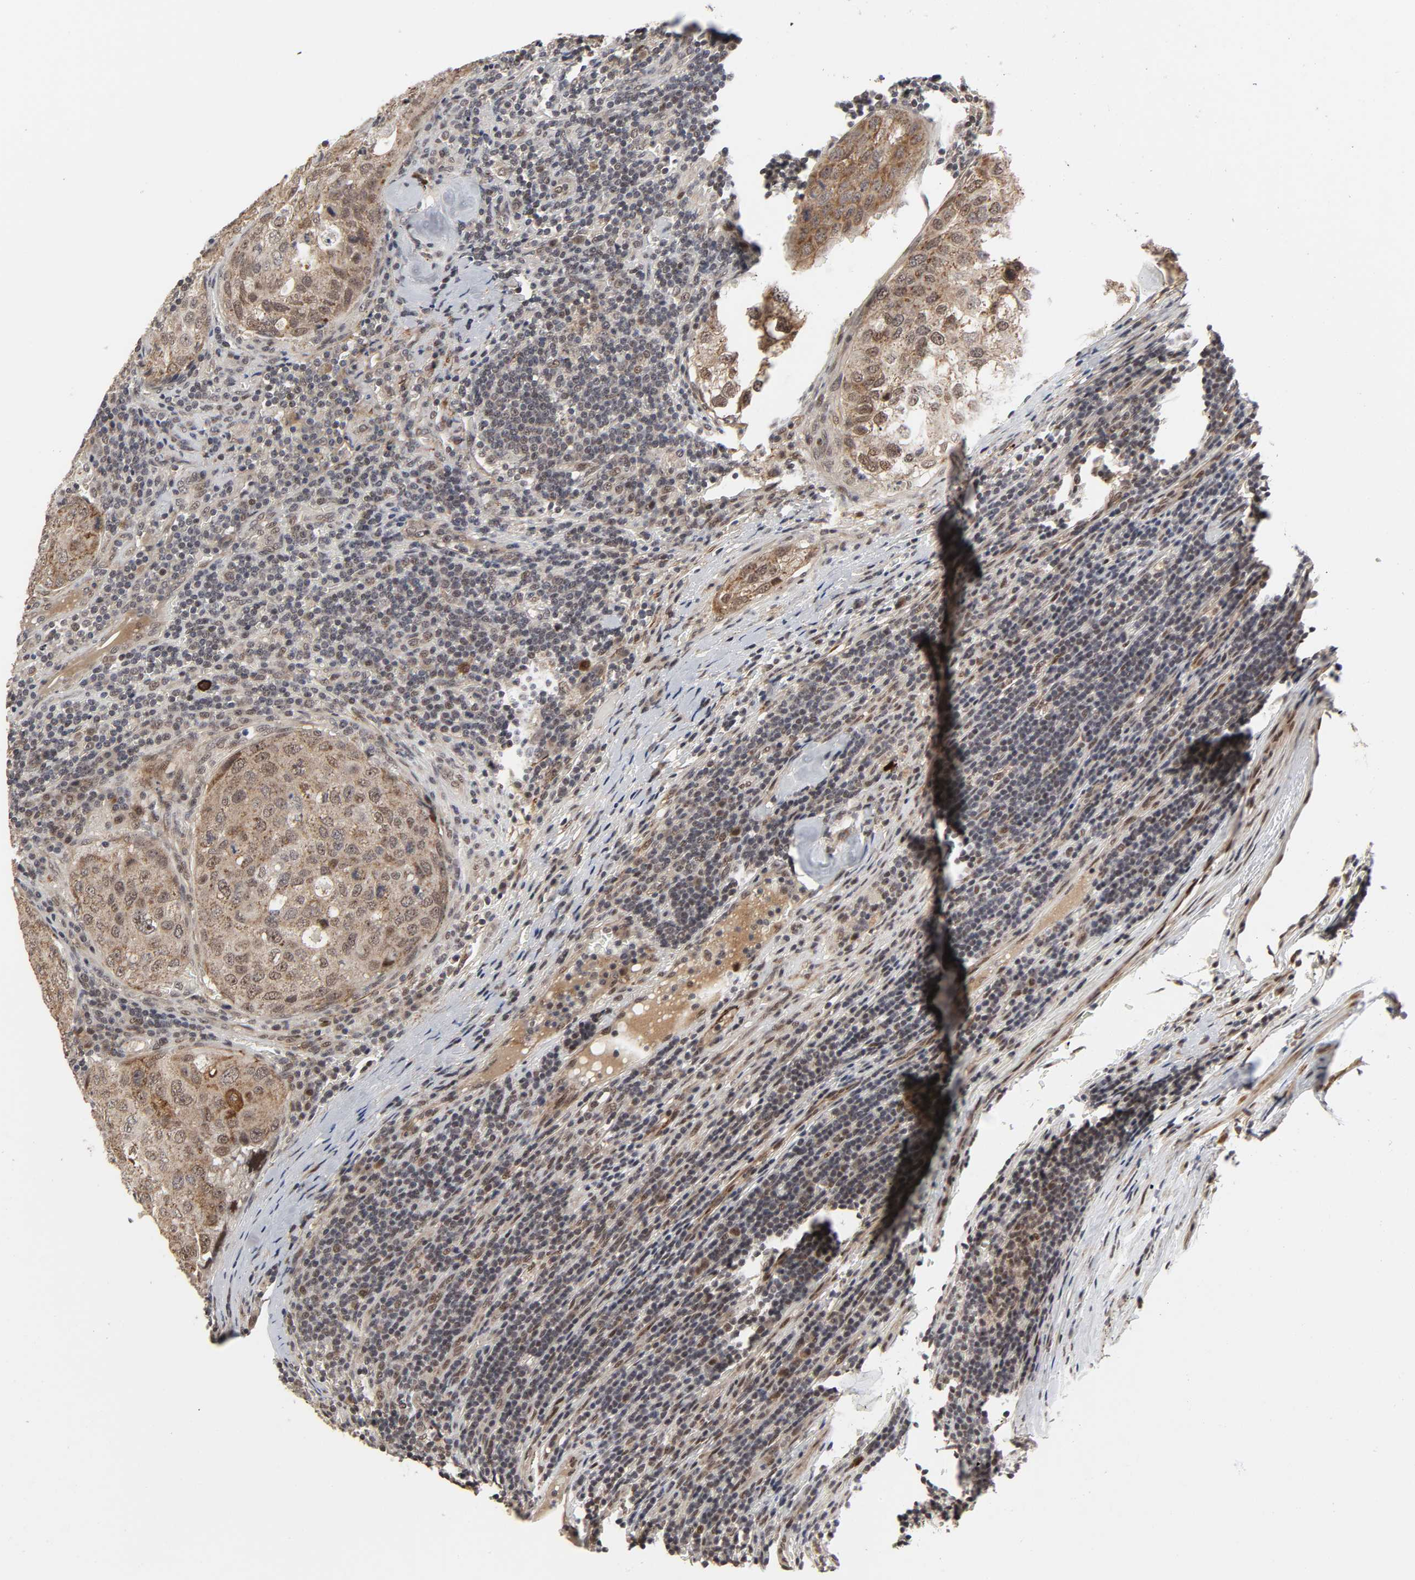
{"staining": {"intensity": "moderate", "quantity": ">75%", "location": "cytoplasmic/membranous"}, "tissue": "urothelial cancer", "cell_type": "Tumor cells", "image_type": "cancer", "snomed": [{"axis": "morphology", "description": "Urothelial carcinoma, High grade"}, {"axis": "topography", "description": "Lymph node"}, {"axis": "topography", "description": "Urinary bladder"}], "caption": "IHC histopathology image of neoplastic tissue: urothelial cancer stained using IHC exhibits medium levels of moderate protein expression localized specifically in the cytoplasmic/membranous of tumor cells, appearing as a cytoplasmic/membranous brown color.", "gene": "ZKSCAN8", "patient": {"sex": "male", "age": 51}}